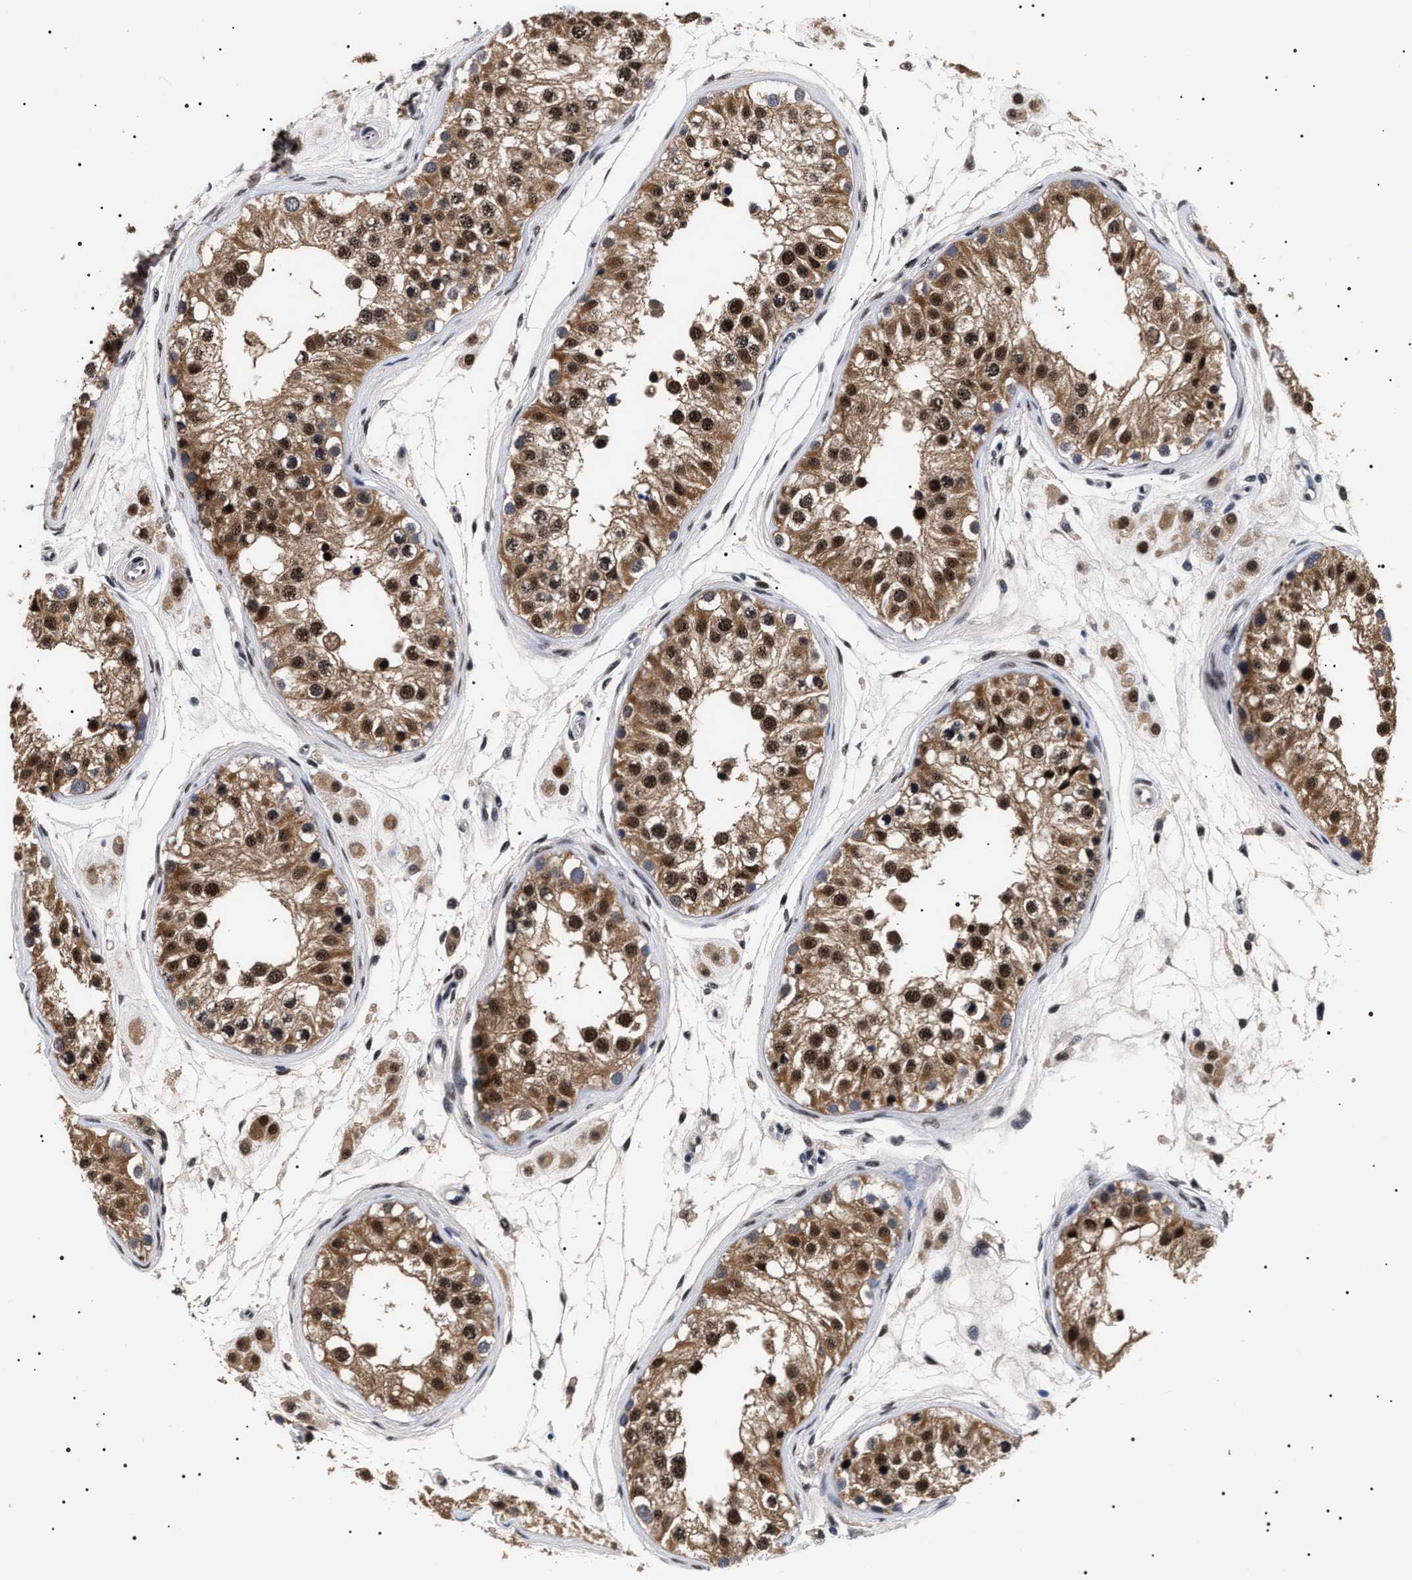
{"staining": {"intensity": "strong", "quantity": ">75%", "location": "nuclear"}, "tissue": "testis", "cell_type": "Cells in seminiferous ducts", "image_type": "normal", "snomed": [{"axis": "morphology", "description": "Normal tissue, NOS"}, {"axis": "morphology", "description": "Adenocarcinoma, metastatic, NOS"}, {"axis": "topography", "description": "Testis"}], "caption": "A high amount of strong nuclear staining is present in approximately >75% of cells in seminiferous ducts in benign testis.", "gene": "CAAP1", "patient": {"sex": "male", "age": 26}}